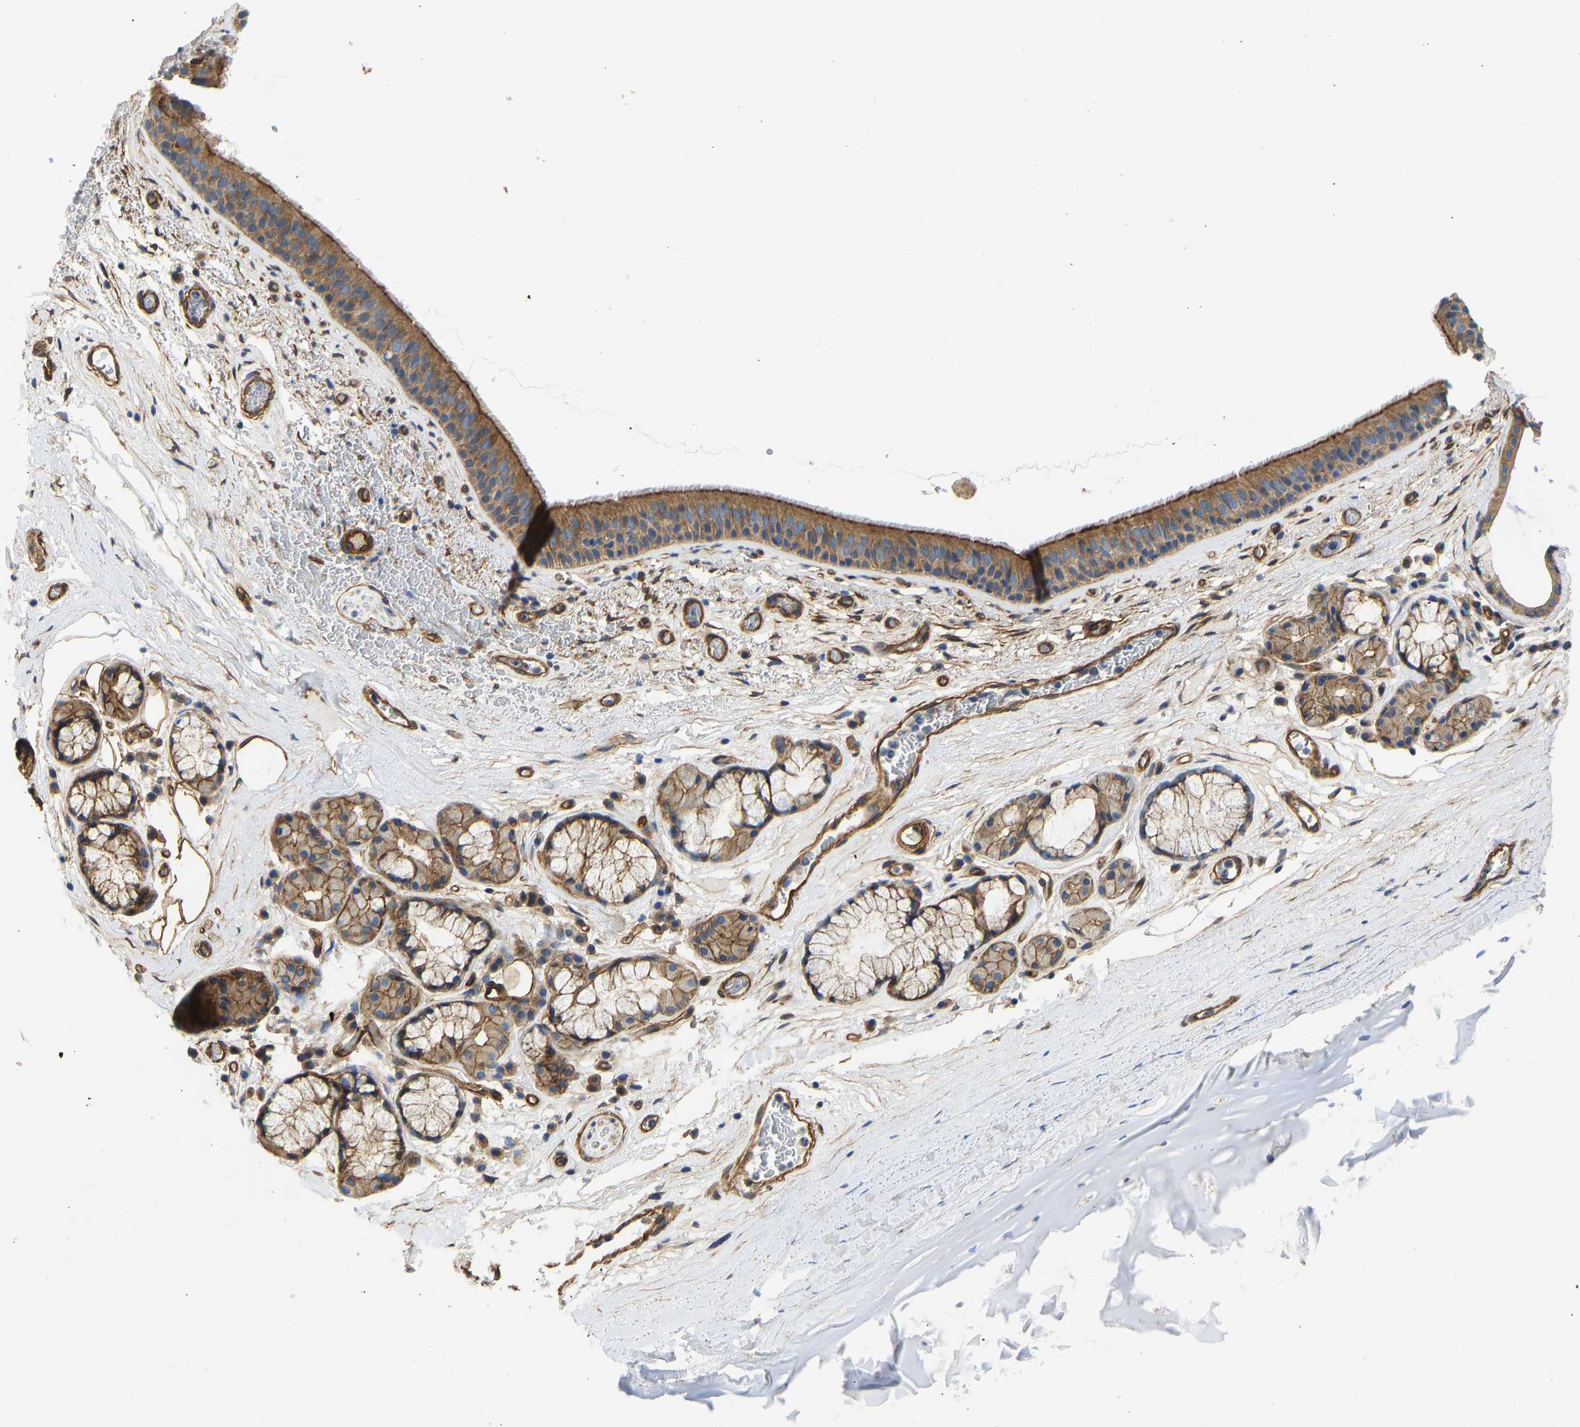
{"staining": {"intensity": "strong", "quantity": ">75%", "location": "cytoplasmic/membranous"}, "tissue": "bronchus", "cell_type": "Respiratory epithelial cells", "image_type": "normal", "snomed": [{"axis": "morphology", "description": "Normal tissue, NOS"}, {"axis": "topography", "description": "Cartilage tissue"}], "caption": "Bronchus stained for a protein (brown) demonstrates strong cytoplasmic/membranous positive positivity in approximately >75% of respiratory epithelial cells.", "gene": "MYO1C", "patient": {"sex": "female", "age": 63}}